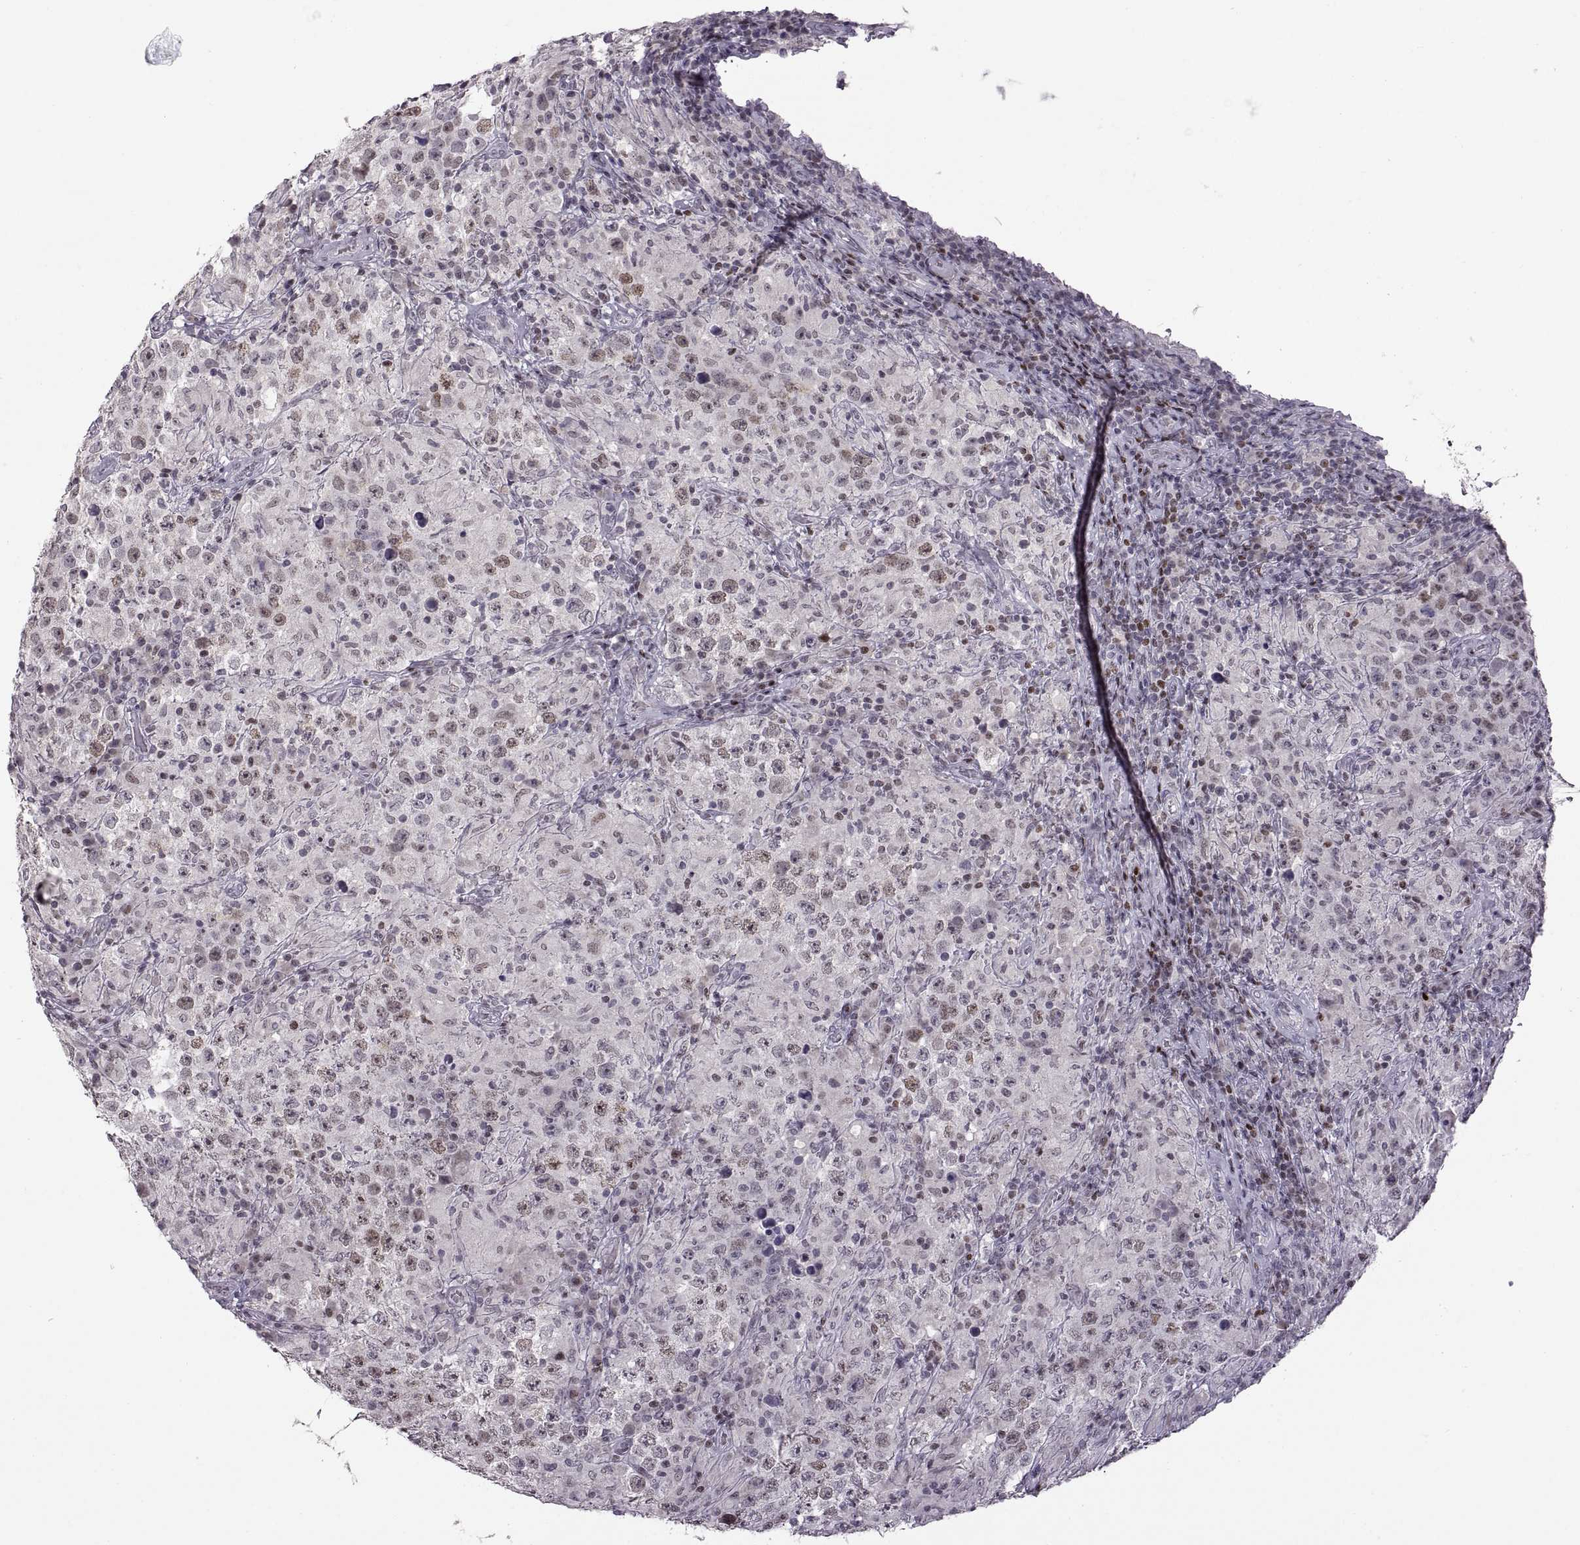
{"staining": {"intensity": "weak", "quantity": "<25%", "location": "nuclear"}, "tissue": "testis cancer", "cell_type": "Tumor cells", "image_type": "cancer", "snomed": [{"axis": "morphology", "description": "Seminoma, NOS"}, {"axis": "morphology", "description": "Carcinoma, Embryonal, NOS"}, {"axis": "topography", "description": "Testis"}], "caption": "The micrograph demonstrates no significant expression in tumor cells of seminoma (testis).", "gene": "NEK2", "patient": {"sex": "male", "age": 41}}